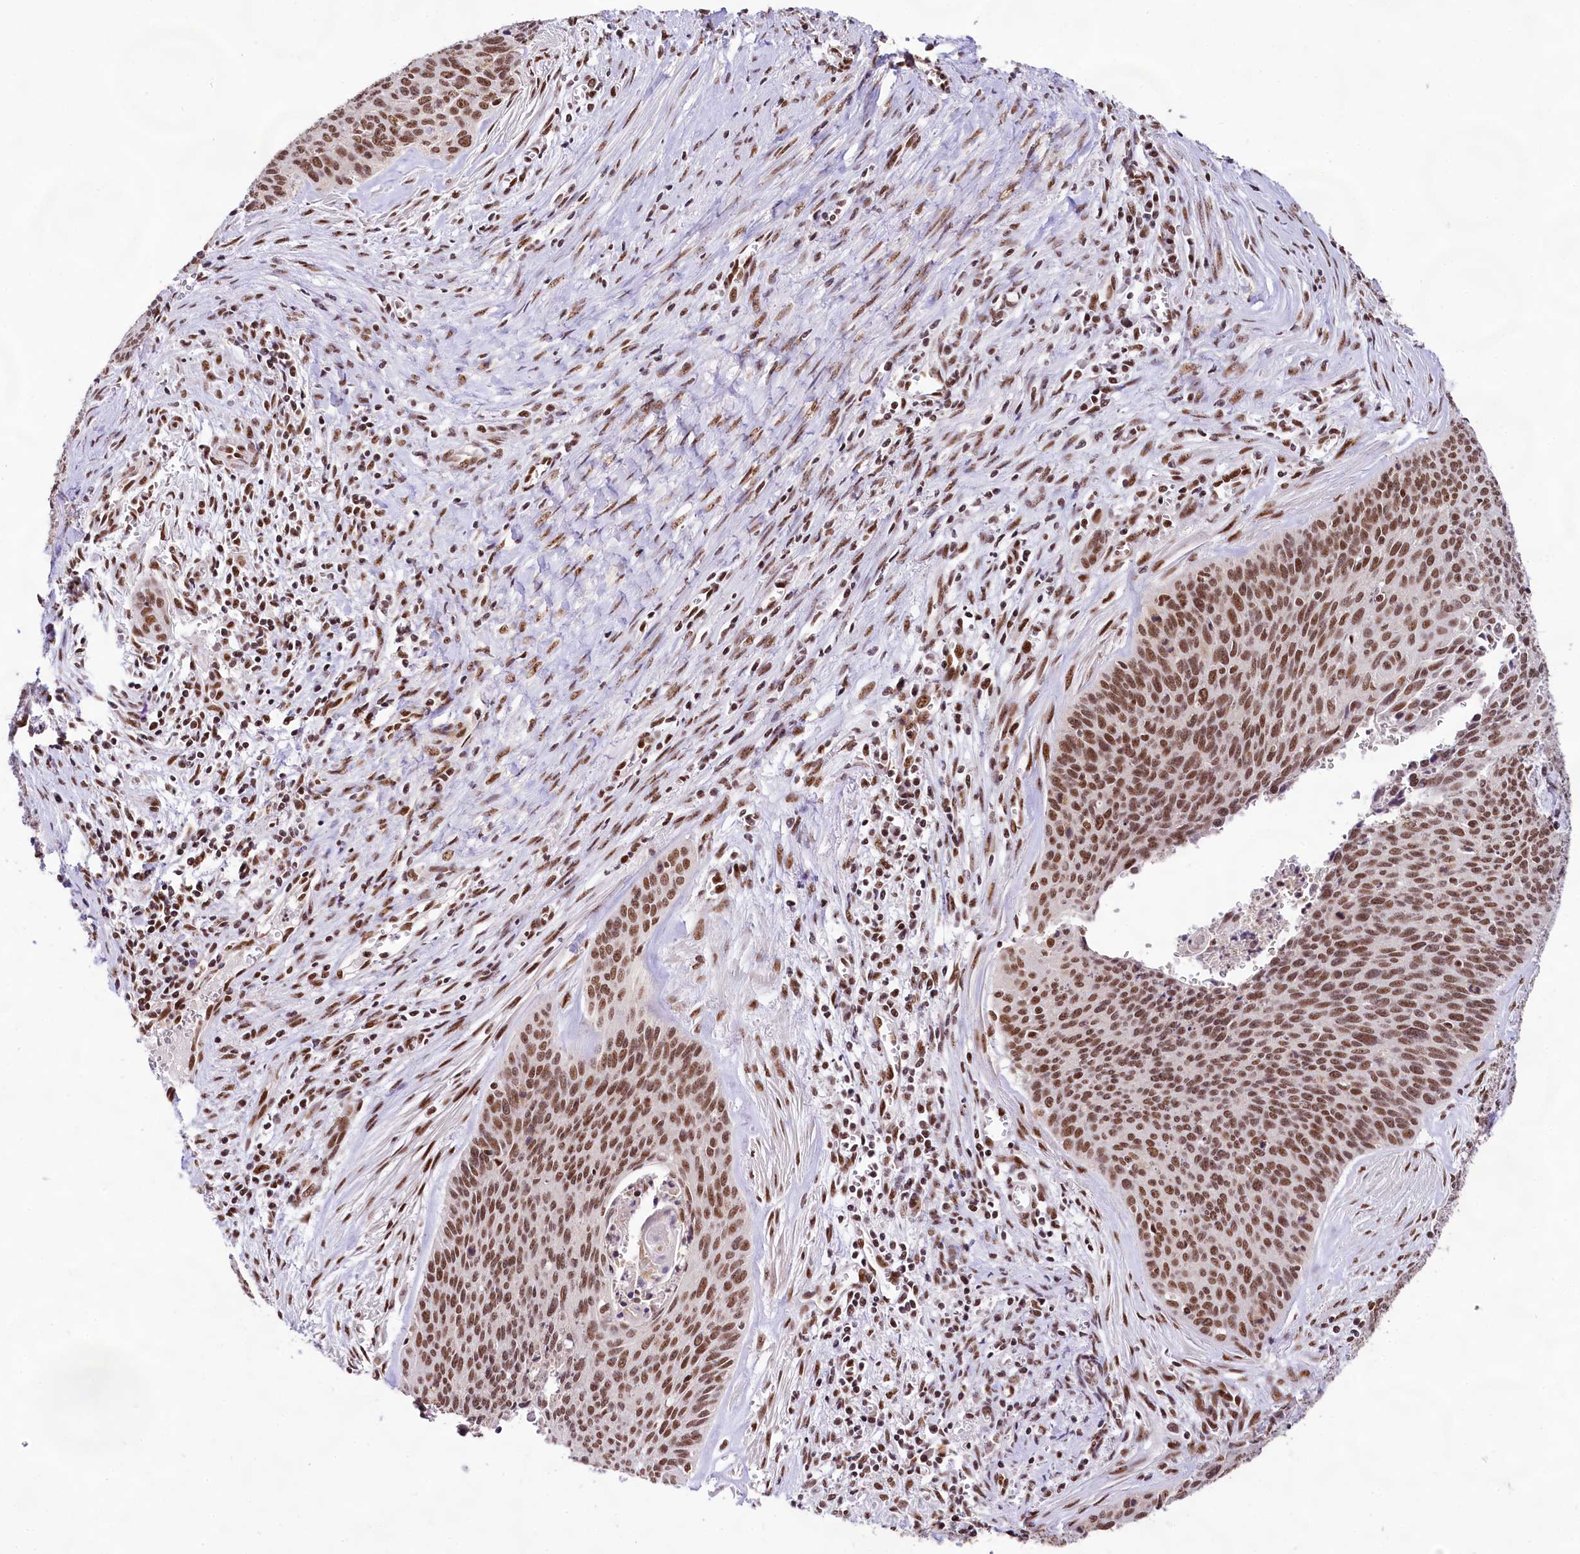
{"staining": {"intensity": "moderate", "quantity": ">75%", "location": "nuclear"}, "tissue": "cervical cancer", "cell_type": "Tumor cells", "image_type": "cancer", "snomed": [{"axis": "morphology", "description": "Squamous cell carcinoma, NOS"}, {"axis": "topography", "description": "Cervix"}], "caption": "Squamous cell carcinoma (cervical) tissue reveals moderate nuclear staining in approximately >75% of tumor cells, visualized by immunohistochemistry.", "gene": "HIRA", "patient": {"sex": "female", "age": 55}}